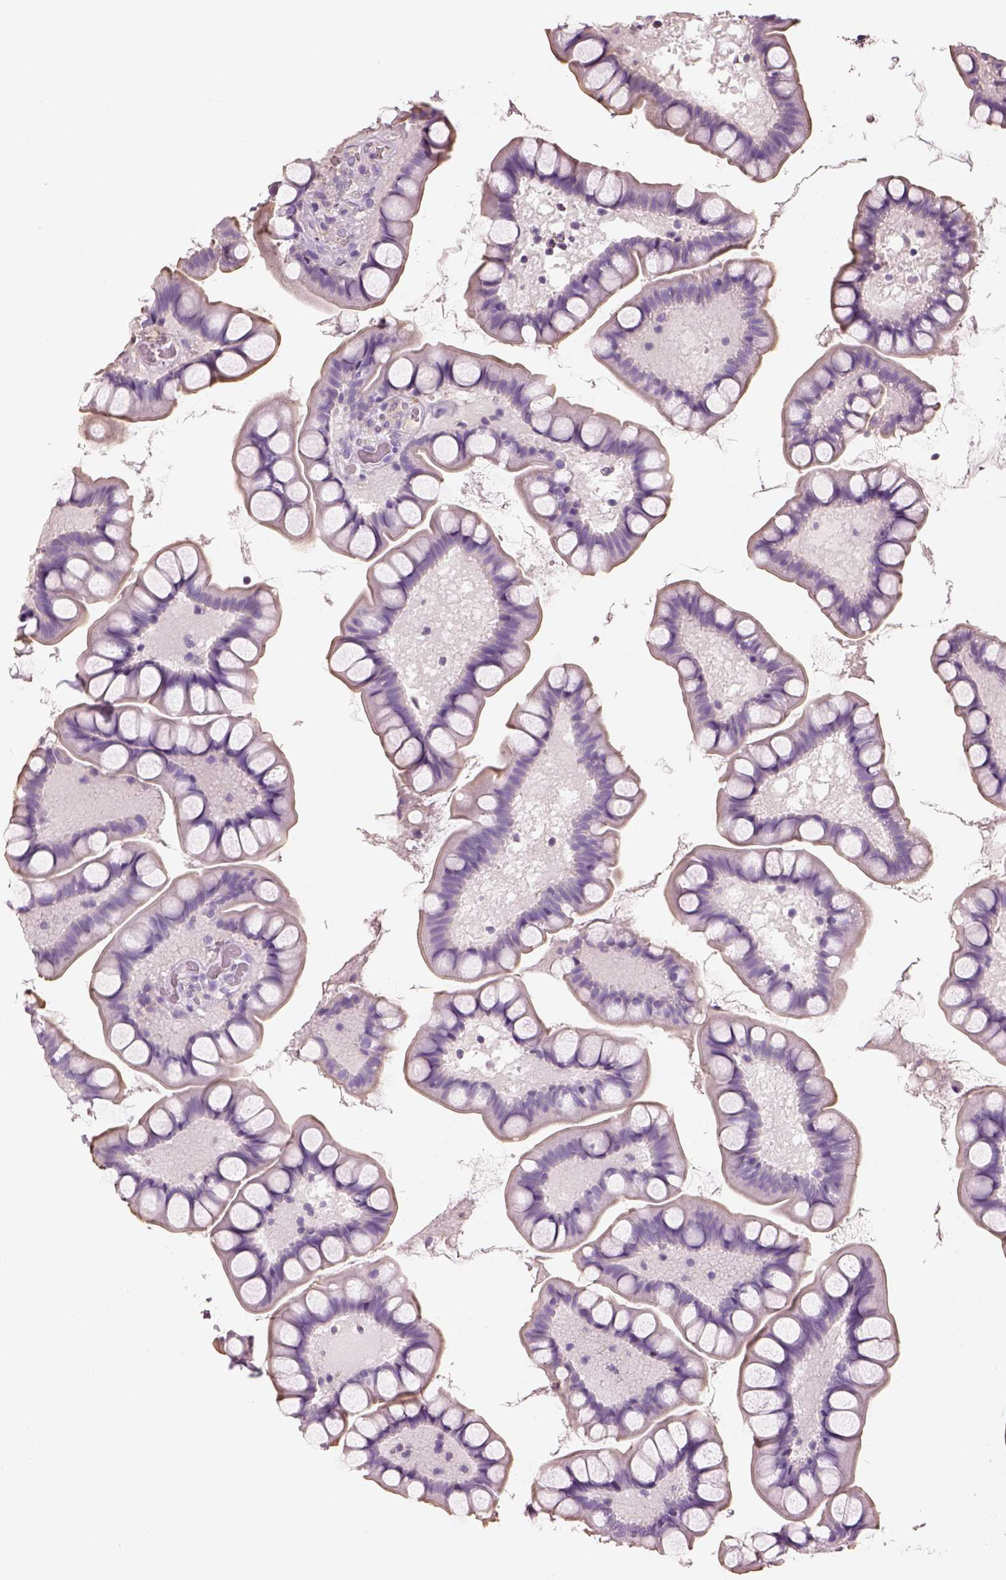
{"staining": {"intensity": "negative", "quantity": "none", "location": "none"}, "tissue": "small intestine", "cell_type": "Glandular cells", "image_type": "normal", "snomed": [{"axis": "morphology", "description": "Normal tissue, NOS"}, {"axis": "topography", "description": "Small intestine"}], "caption": "High magnification brightfield microscopy of unremarkable small intestine stained with DAB (brown) and counterstained with hematoxylin (blue): glandular cells show no significant staining. Nuclei are stained in blue.", "gene": "OTUD6A", "patient": {"sex": "male", "age": 70}}